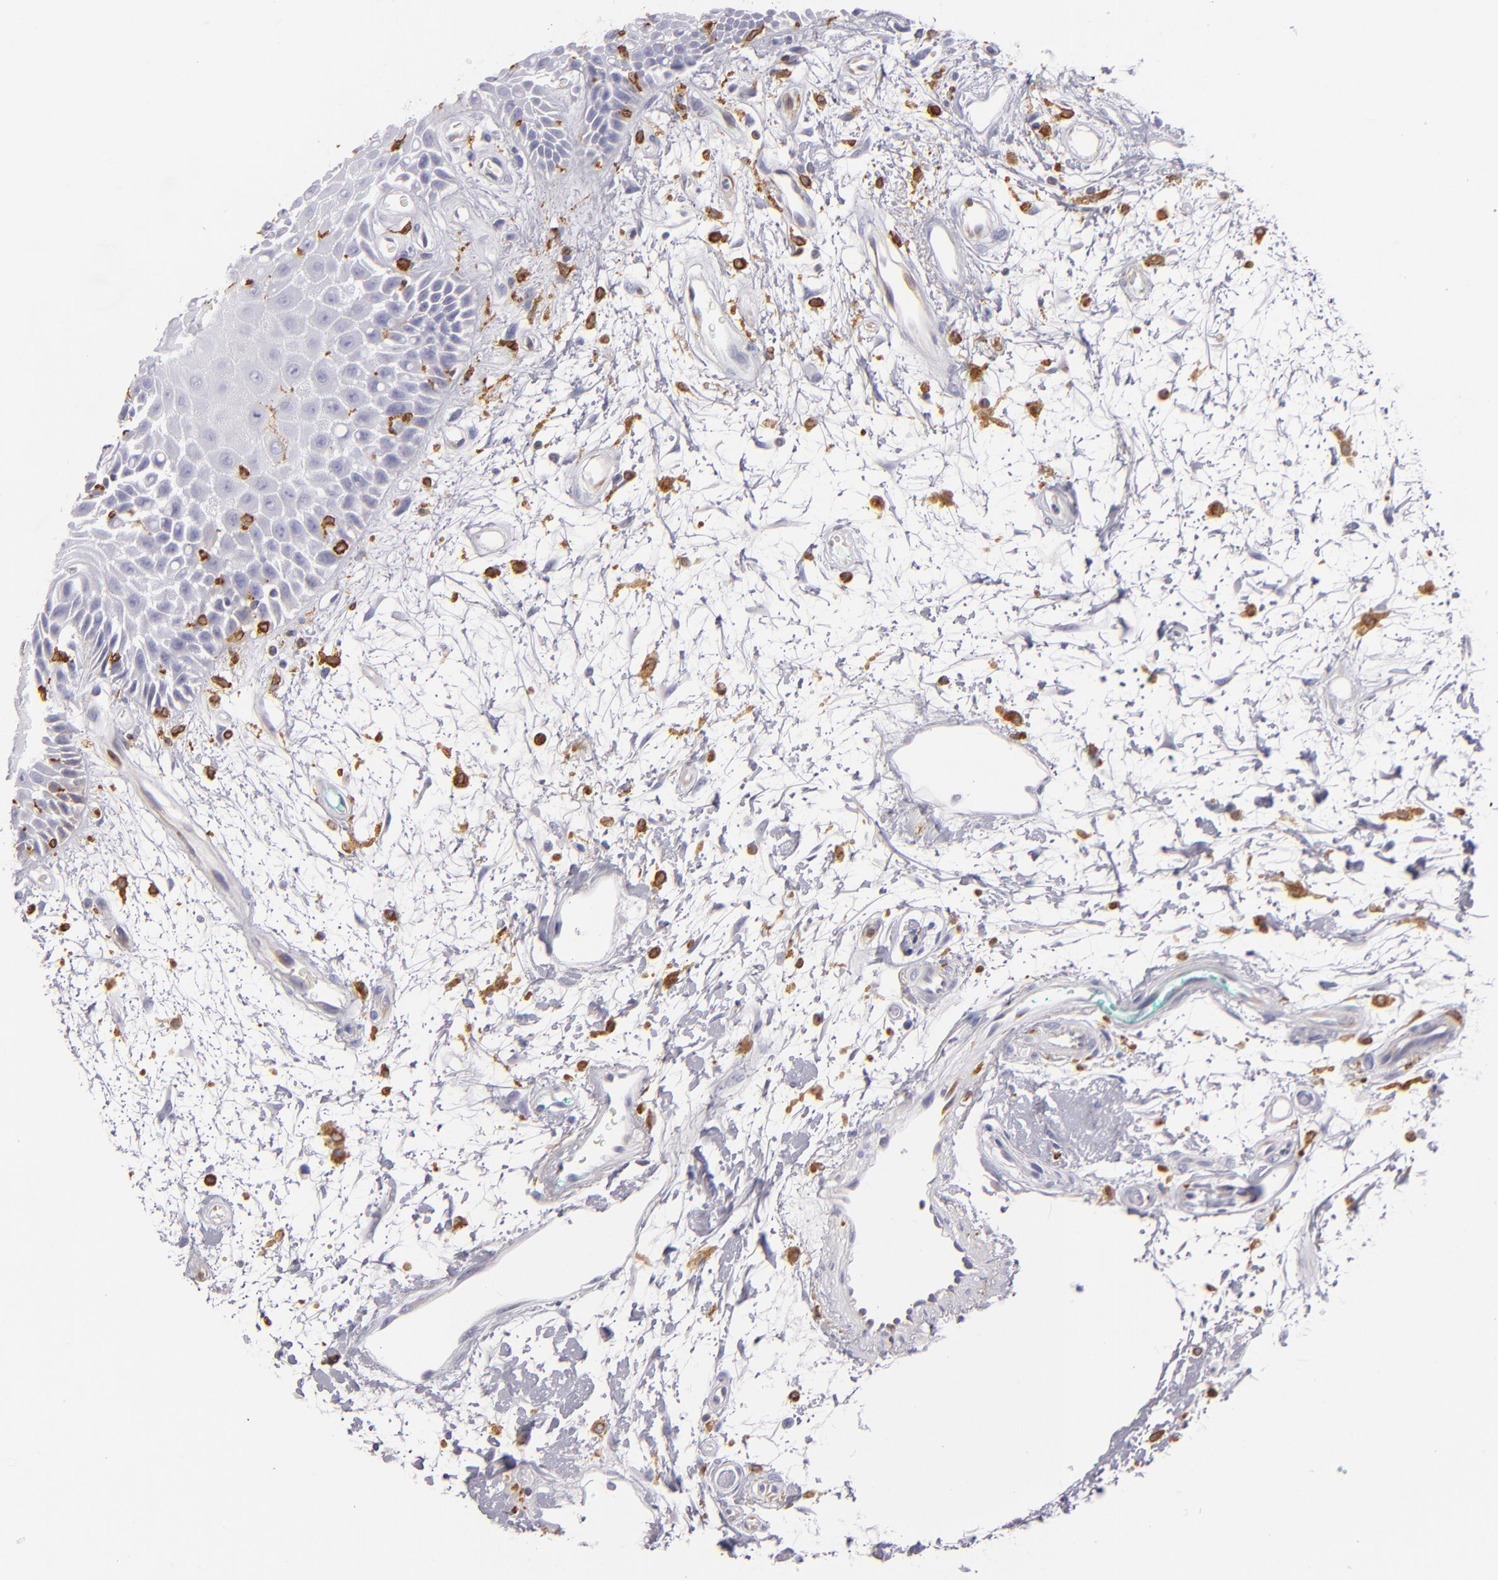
{"staining": {"intensity": "negative", "quantity": "none", "location": "none"}, "tissue": "oral mucosa", "cell_type": "Squamous epithelial cells", "image_type": "normal", "snomed": [{"axis": "morphology", "description": "Normal tissue, NOS"}, {"axis": "morphology", "description": "Squamous cell carcinoma, NOS"}, {"axis": "topography", "description": "Skeletal muscle"}, {"axis": "topography", "description": "Oral tissue"}, {"axis": "topography", "description": "Head-Neck"}], "caption": "This image is of normal oral mucosa stained with immunohistochemistry to label a protein in brown with the nuclei are counter-stained blue. There is no expression in squamous epithelial cells.", "gene": "CD74", "patient": {"sex": "female", "age": 84}}